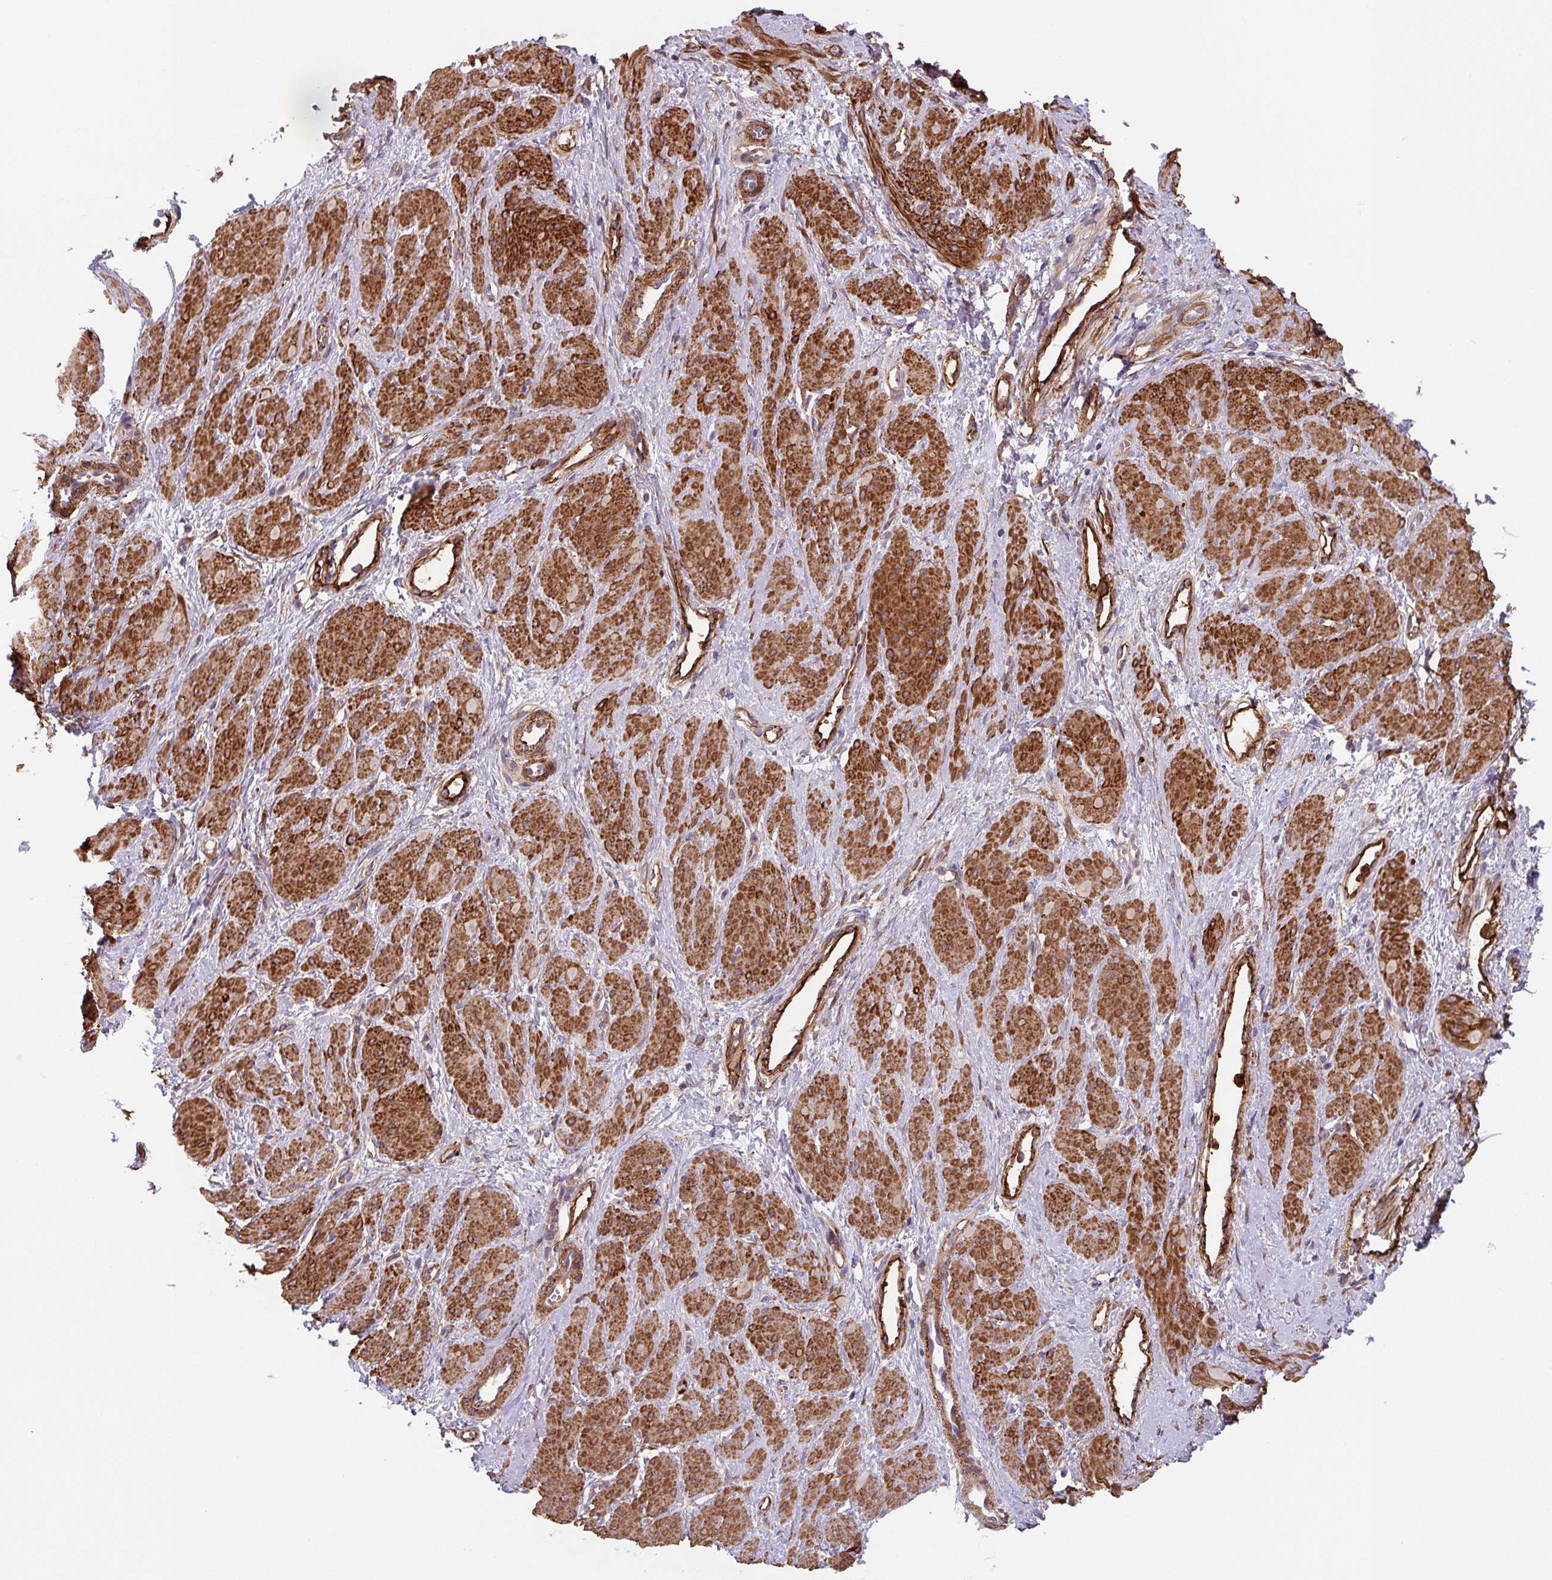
{"staining": {"intensity": "strong", "quantity": ">75%", "location": "cytoplasmic/membranous"}, "tissue": "smooth muscle", "cell_type": "Smooth muscle cells", "image_type": "normal", "snomed": [{"axis": "morphology", "description": "Normal tissue, NOS"}, {"axis": "topography", "description": "Smooth muscle"}, {"axis": "topography", "description": "Uterus"}], "caption": "Strong cytoplasmic/membranous protein positivity is appreciated in approximately >75% of smooth muscle cells in smooth muscle.", "gene": "DHFR2", "patient": {"sex": "female", "age": 39}}